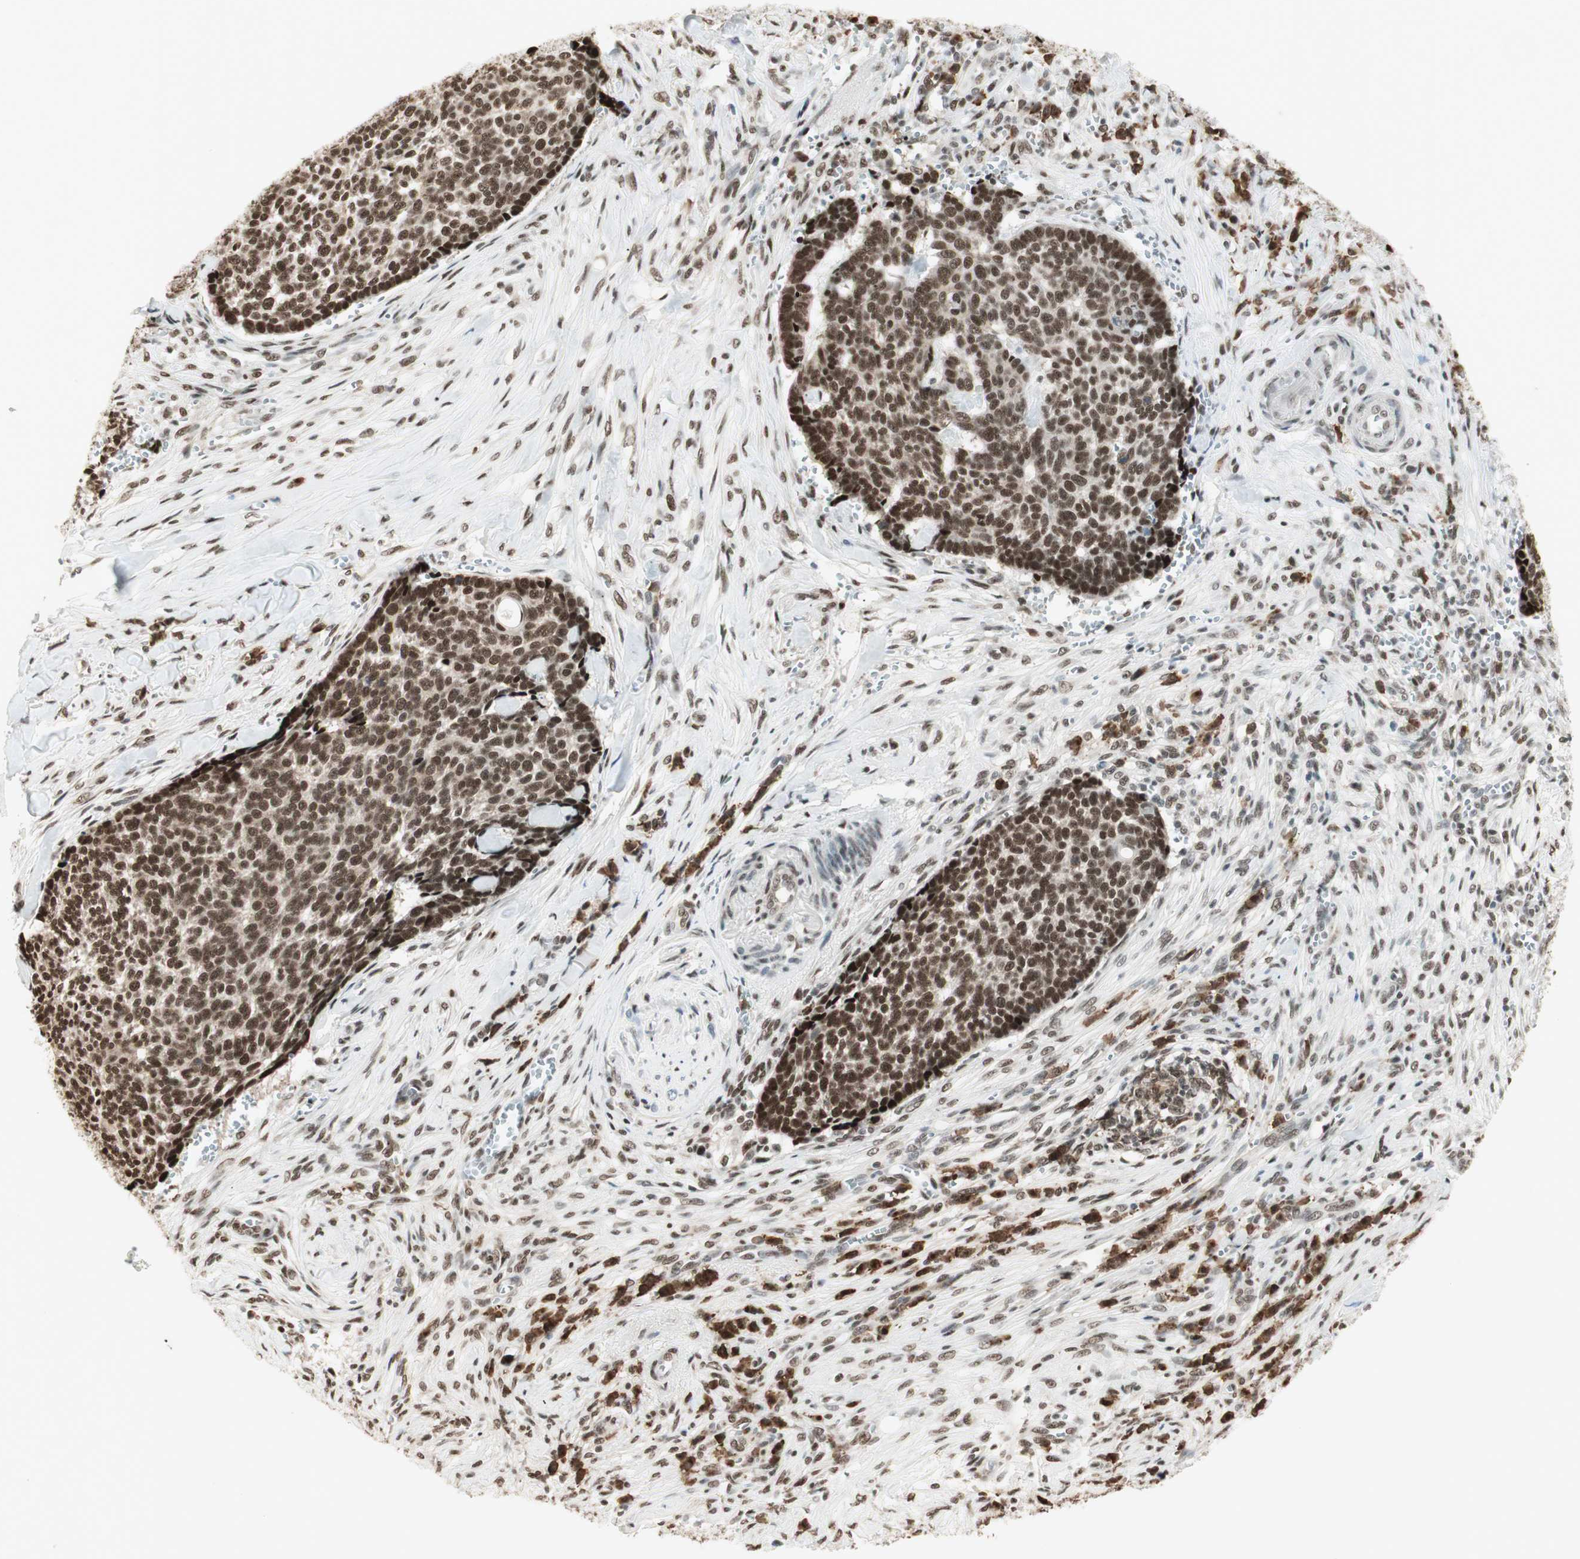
{"staining": {"intensity": "strong", "quantity": ">75%", "location": "nuclear"}, "tissue": "skin cancer", "cell_type": "Tumor cells", "image_type": "cancer", "snomed": [{"axis": "morphology", "description": "Basal cell carcinoma"}, {"axis": "topography", "description": "Skin"}], "caption": "Skin basal cell carcinoma tissue exhibits strong nuclear staining in approximately >75% of tumor cells", "gene": "SMARCE1", "patient": {"sex": "male", "age": 84}}